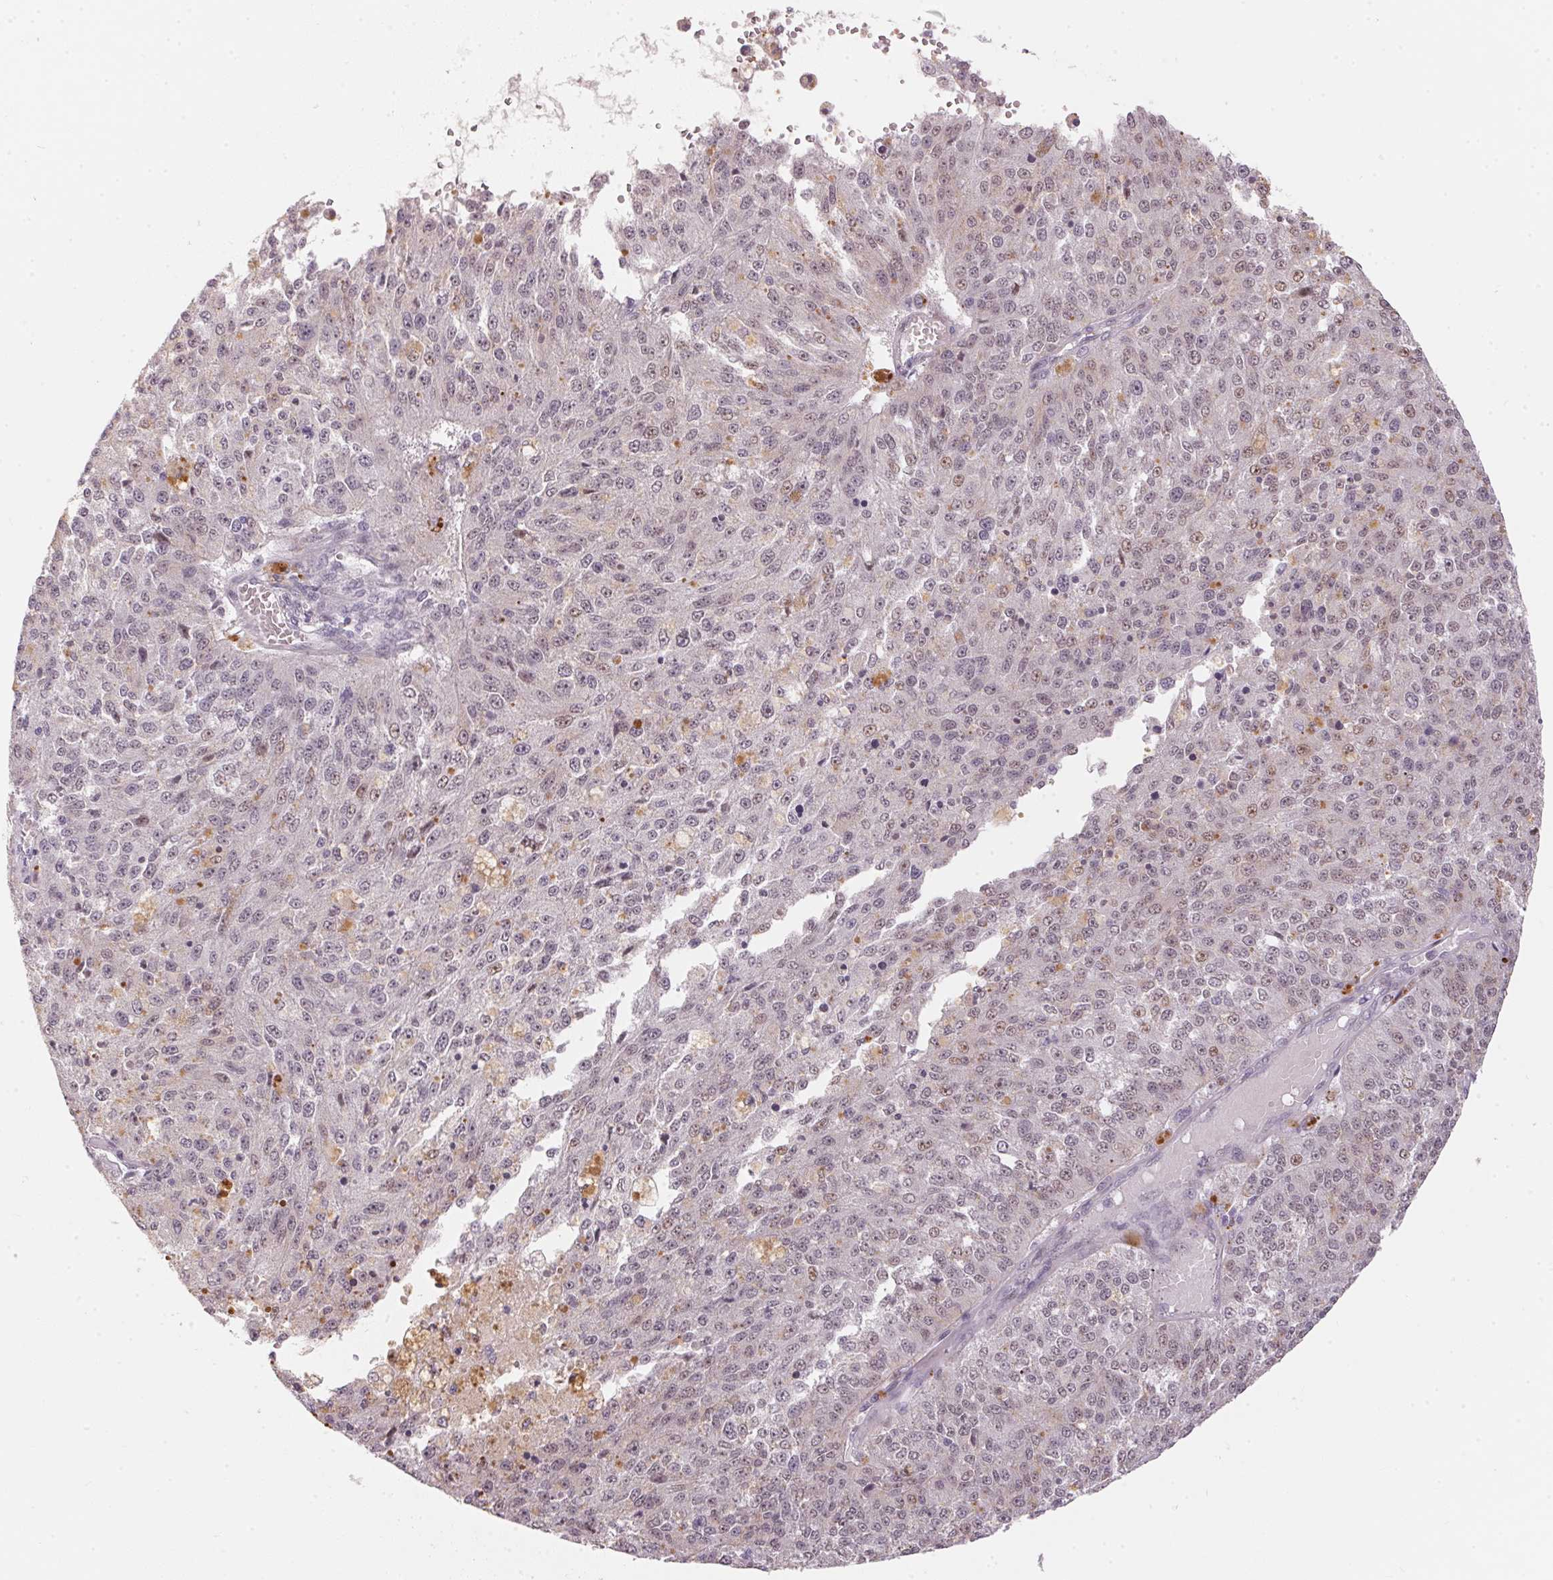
{"staining": {"intensity": "negative", "quantity": "none", "location": "none"}, "tissue": "melanoma", "cell_type": "Tumor cells", "image_type": "cancer", "snomed": [{"axis": "morphology", "description": "Malignant melanoma, Metastatic site"}, {"axis": "topography", "description": "Lymph node"}], "caption": "Immunohistochemistry (IHC) image of neoplastic tissue: melanoma stained with DAB (3,3'-diaminobenzidine) reveals no significant protein expression in tumor cells.", "gene": "GDAP1L1", "patient": {"sex": "female", "age": 64}}